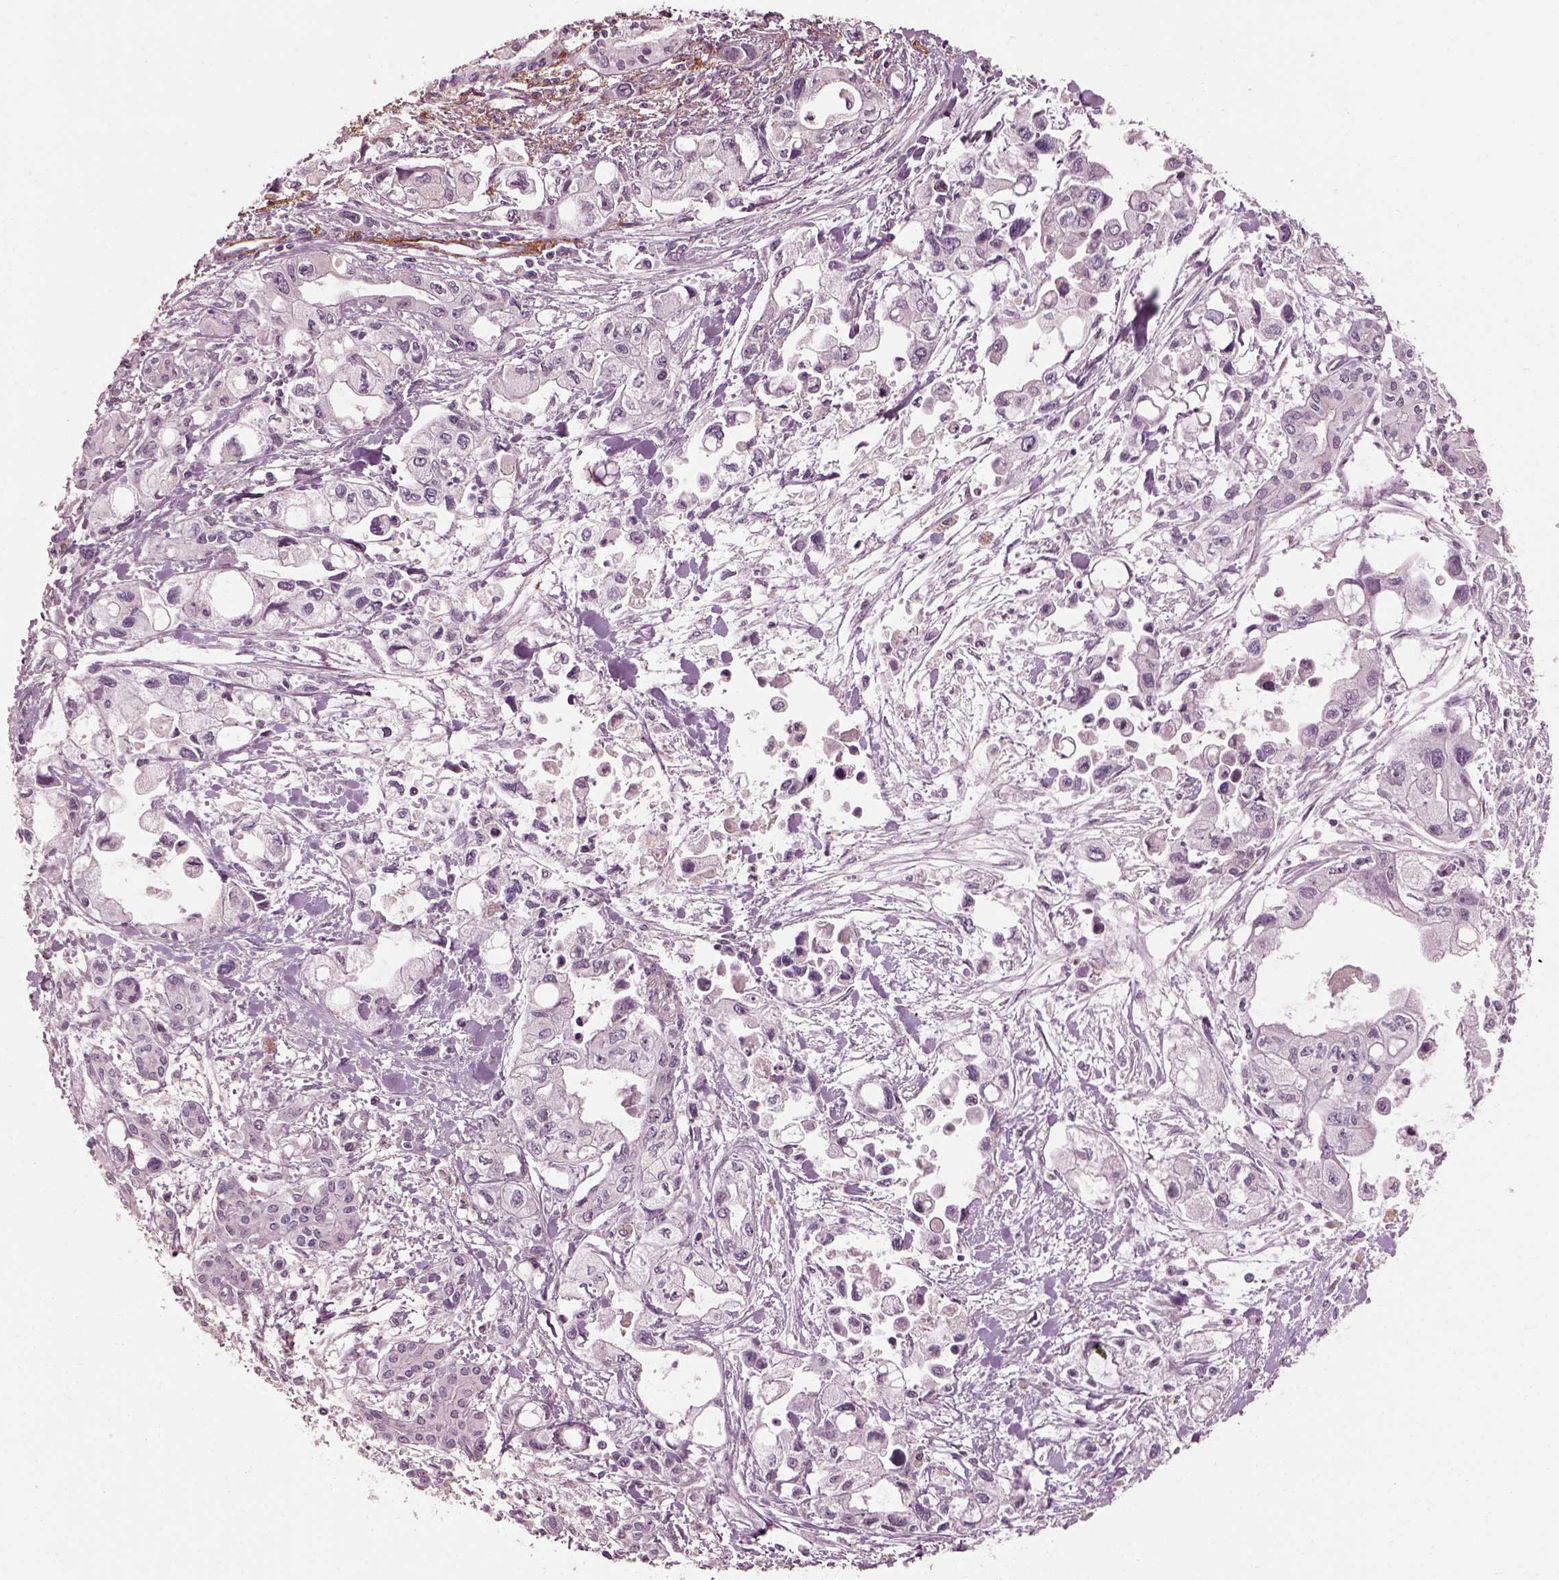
{"staining": {"intensity": "negative", "quantity": "none", "location": "none"}, "tissue": "pancreatic cancer", "cell_type": "Tumor cells", "image_type": "cancer", "snomed": [{"axis": "morphology", "description": "Adenocarcinoma, NOS"}, {"axis": "topography", "description": "Pancreas"}], "caption": "Adenocarcinoma (pancreatic) was stained to show a protein in brown. There is no significant positivity in tumor cells.", "gene": "EFEMP1", "patient": {"sex": "female", "age": 61}}